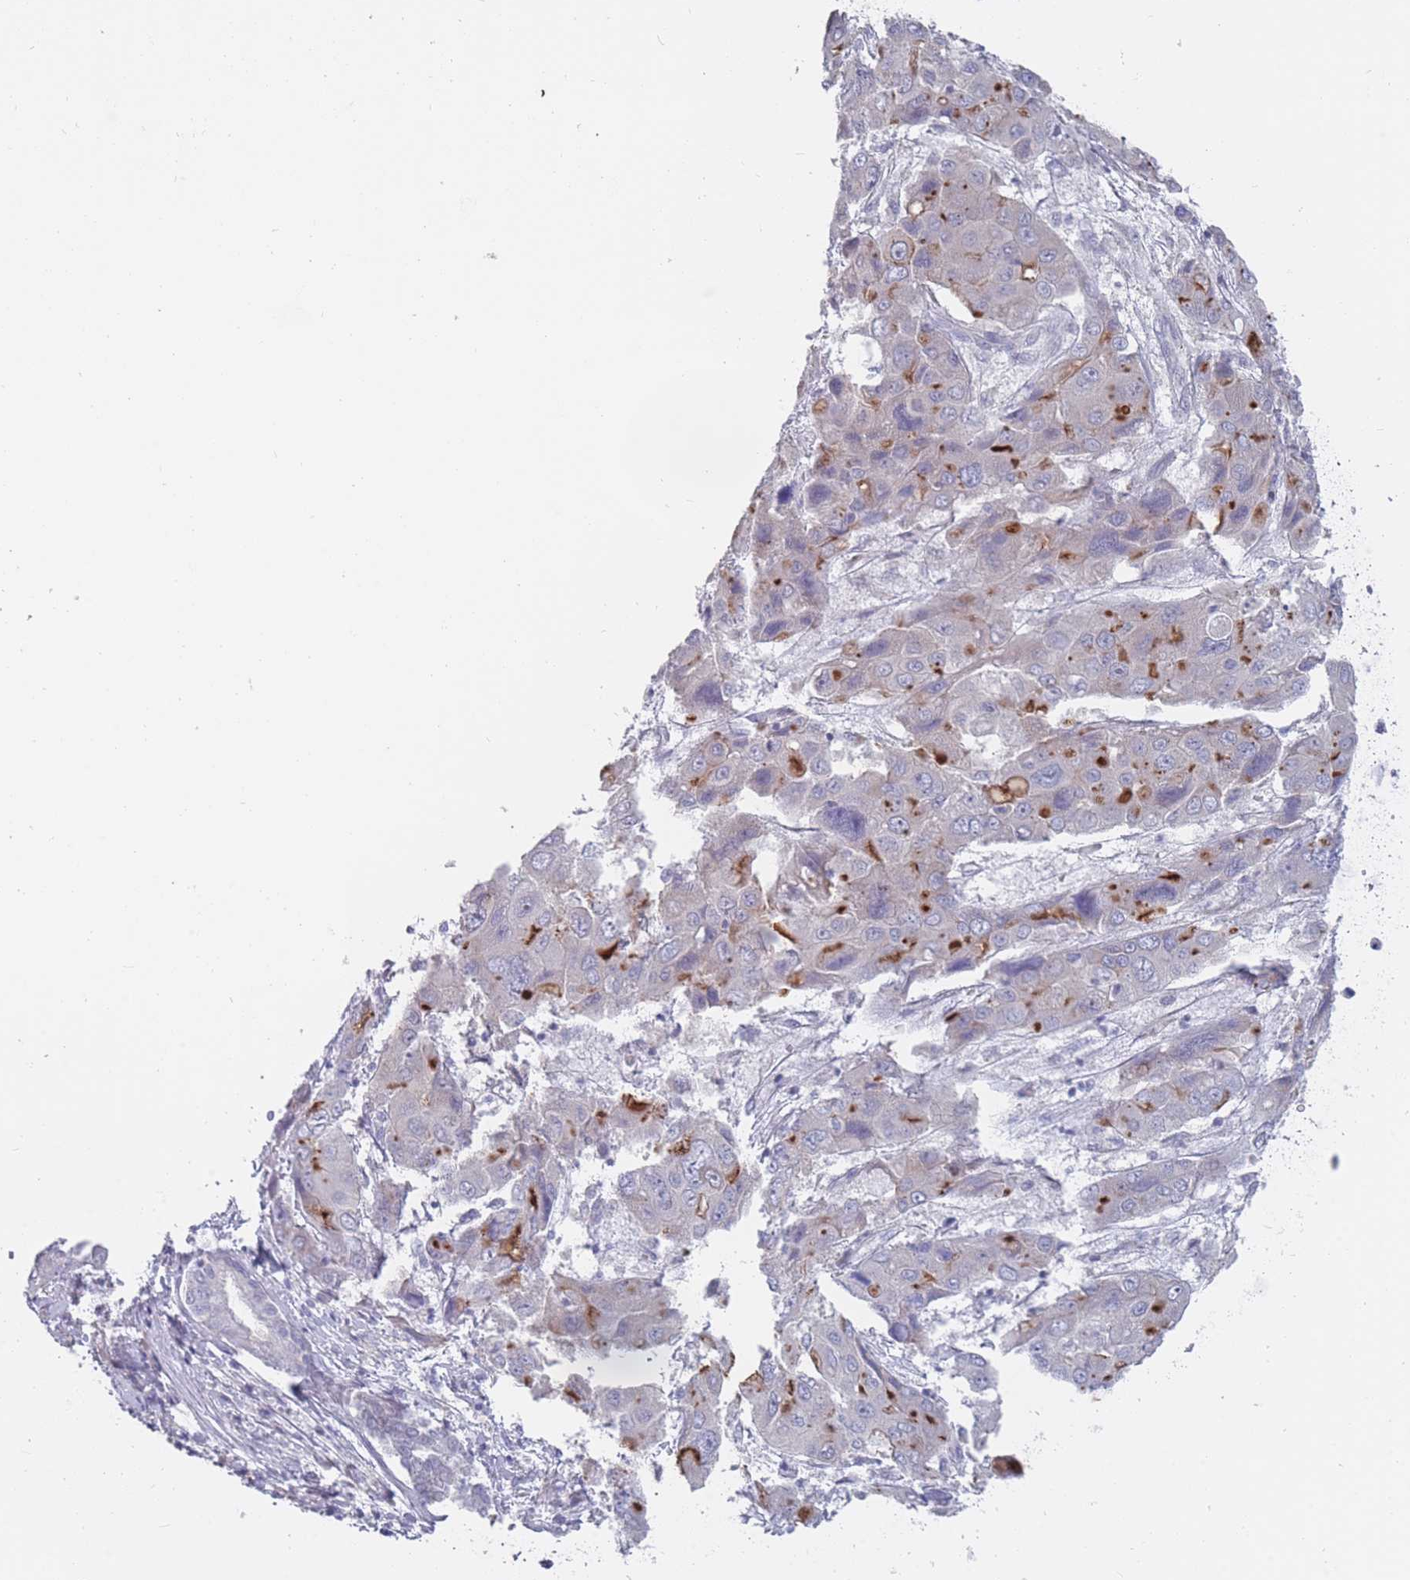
{"staining": {"intensity": "moderate", "quantity": "<25%", "location": "cytoplasmic/membranous"}, "tissue": "liver cancer", "cell_type": "Tumor cells", "image_type": "cancer", "snomed": [{"axis": "morphology", "description": "Cholangiocarcinoma"}, {"axis": "topography", "description": "Liver"}], "caption": "A brown stain shows moderate cytoplasmic/membranous staining of a protein in cholangiocarcinoma (liver) tumor cells.", "gene": "PIGU", "patient": {"sex": "male", "age": 67}}